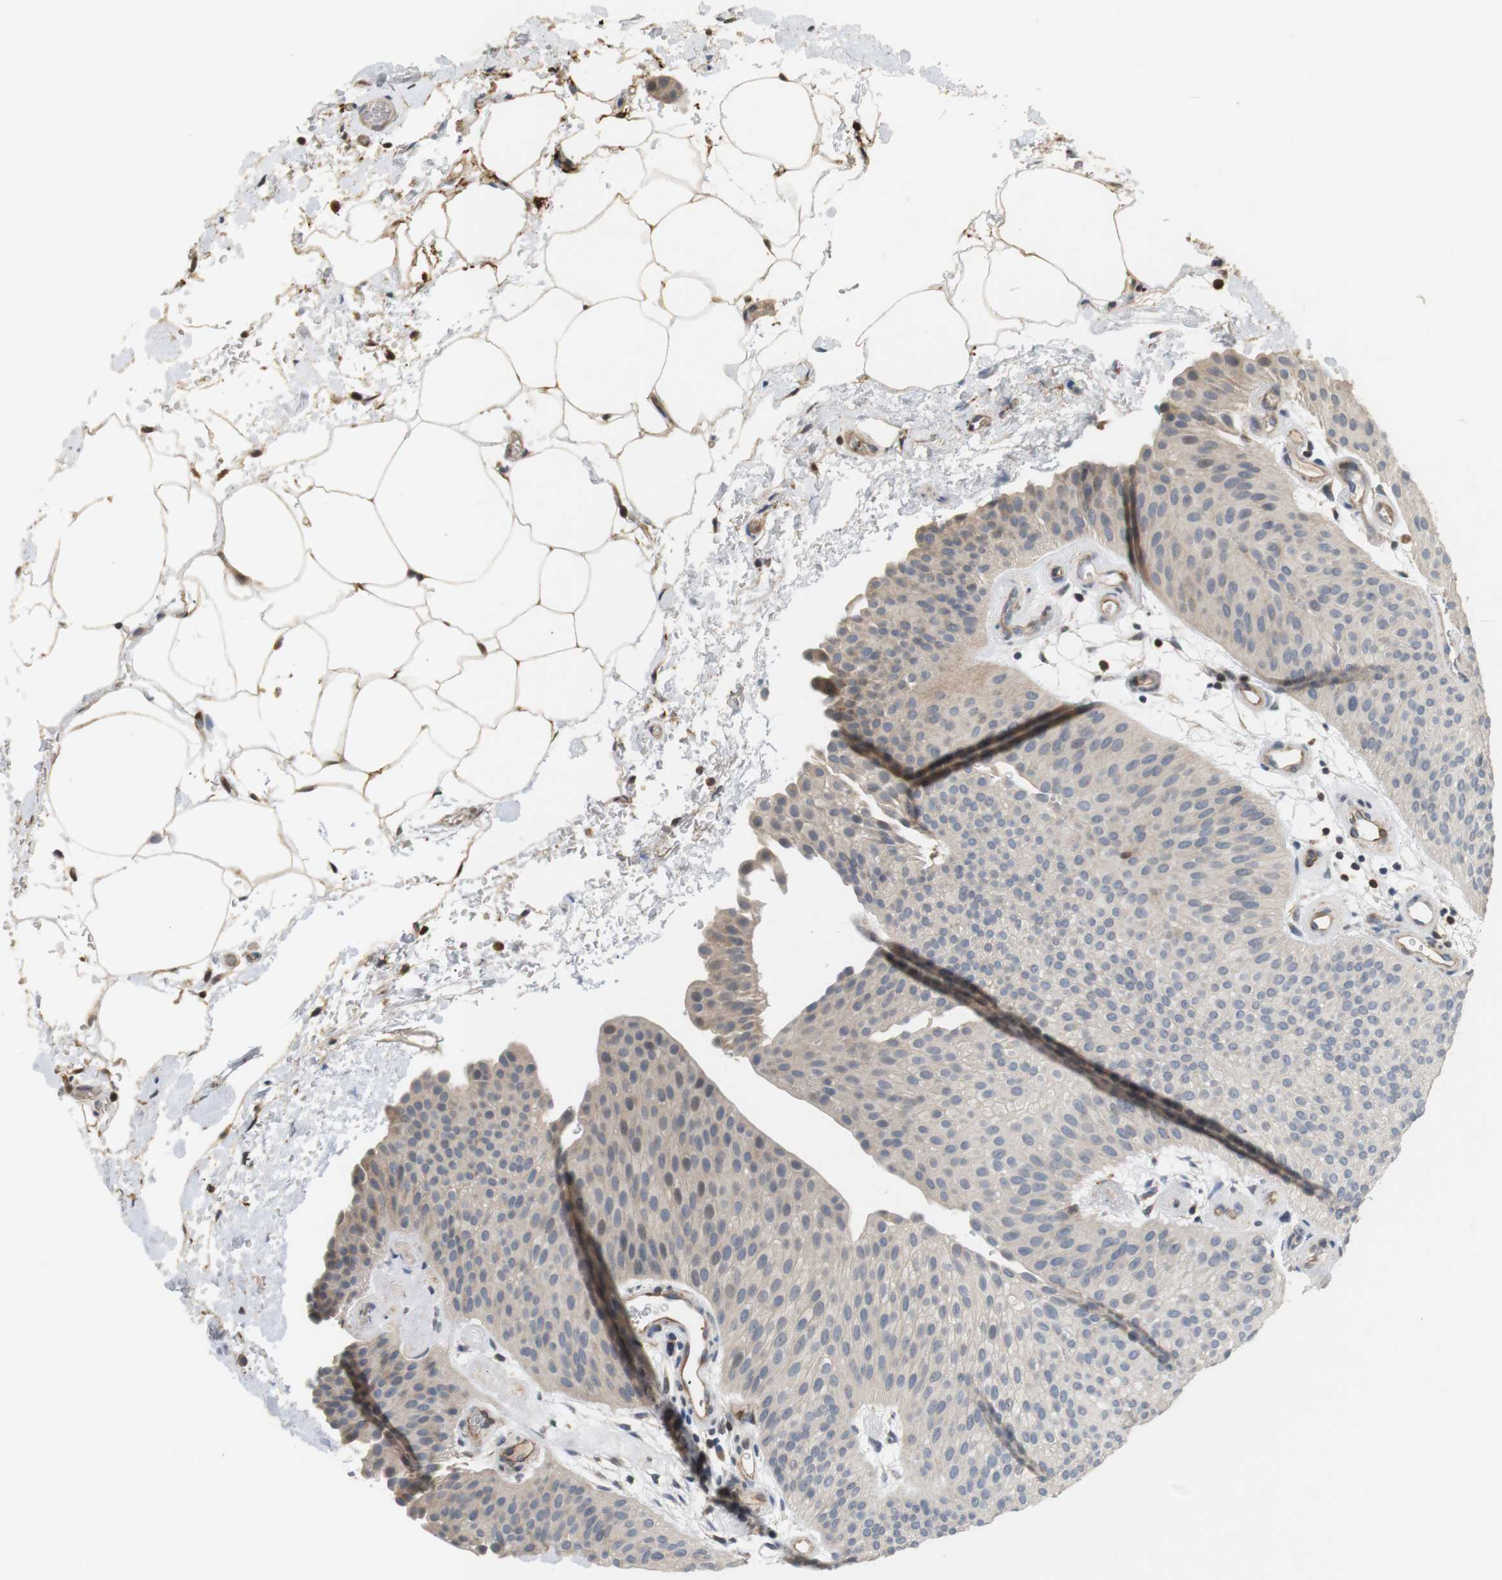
{"staining": {"intensity": "weak", "quantity": "25%-75%", "location": "cytoplasmic/membranous"}, "tissue": "urothelial cancer", "cell_type": "Tumor cells", "image_type": "cancer", "snomed": [{"axis": "morphology", "description": "Urothelial carcinoma, Low grade"}, {"axis": "topography", "description": "Urinary bladder"}], "caption": "Low-grade urothelial carcinoma tissue reveals weak cytoplasmic/membranous staining in about 25%-75% of tumor cells, visualized by immunohistochemistry.", "gene": "P2RY1", "patient": {"sex": "female", "age": 60}}